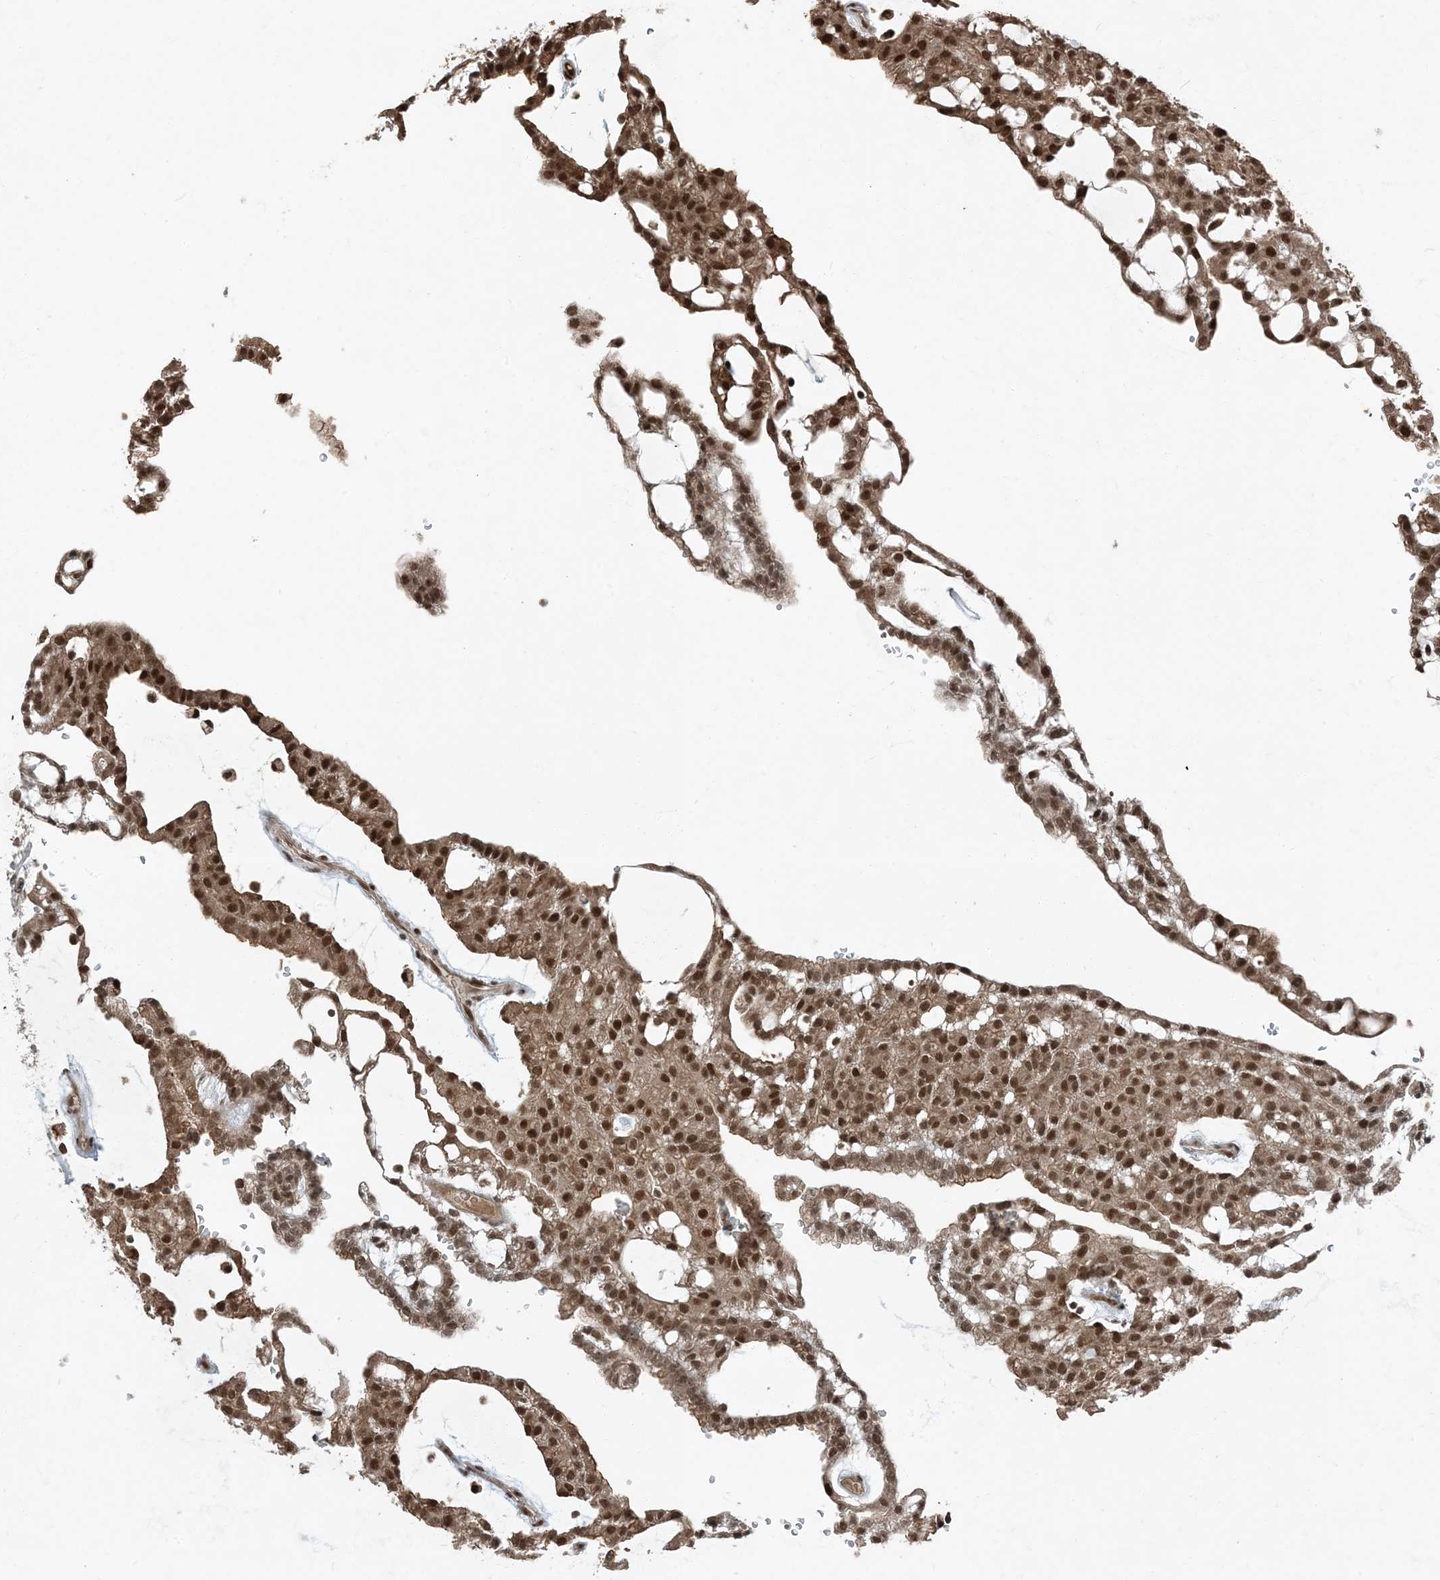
{"staining": {"intensity": "strong", "quantity": ">75%", "location": "nuclear"}, "tissue": "renal cancer", "cell_type": "Tumor cells", "image_type": "cancer", "snomed": [{"axis": "morphology", "description": "Adenocarcinoma, NOS"}, {"axis": "topography", "description": "Kidney"}], "caption": "Brown immunohistochemical staining in renal cancer displays strong nuclear staining in approximately >75% of tumor cells.", "gene": "TRAPPC12", "patient": {"sex": "male", "age": 63}}